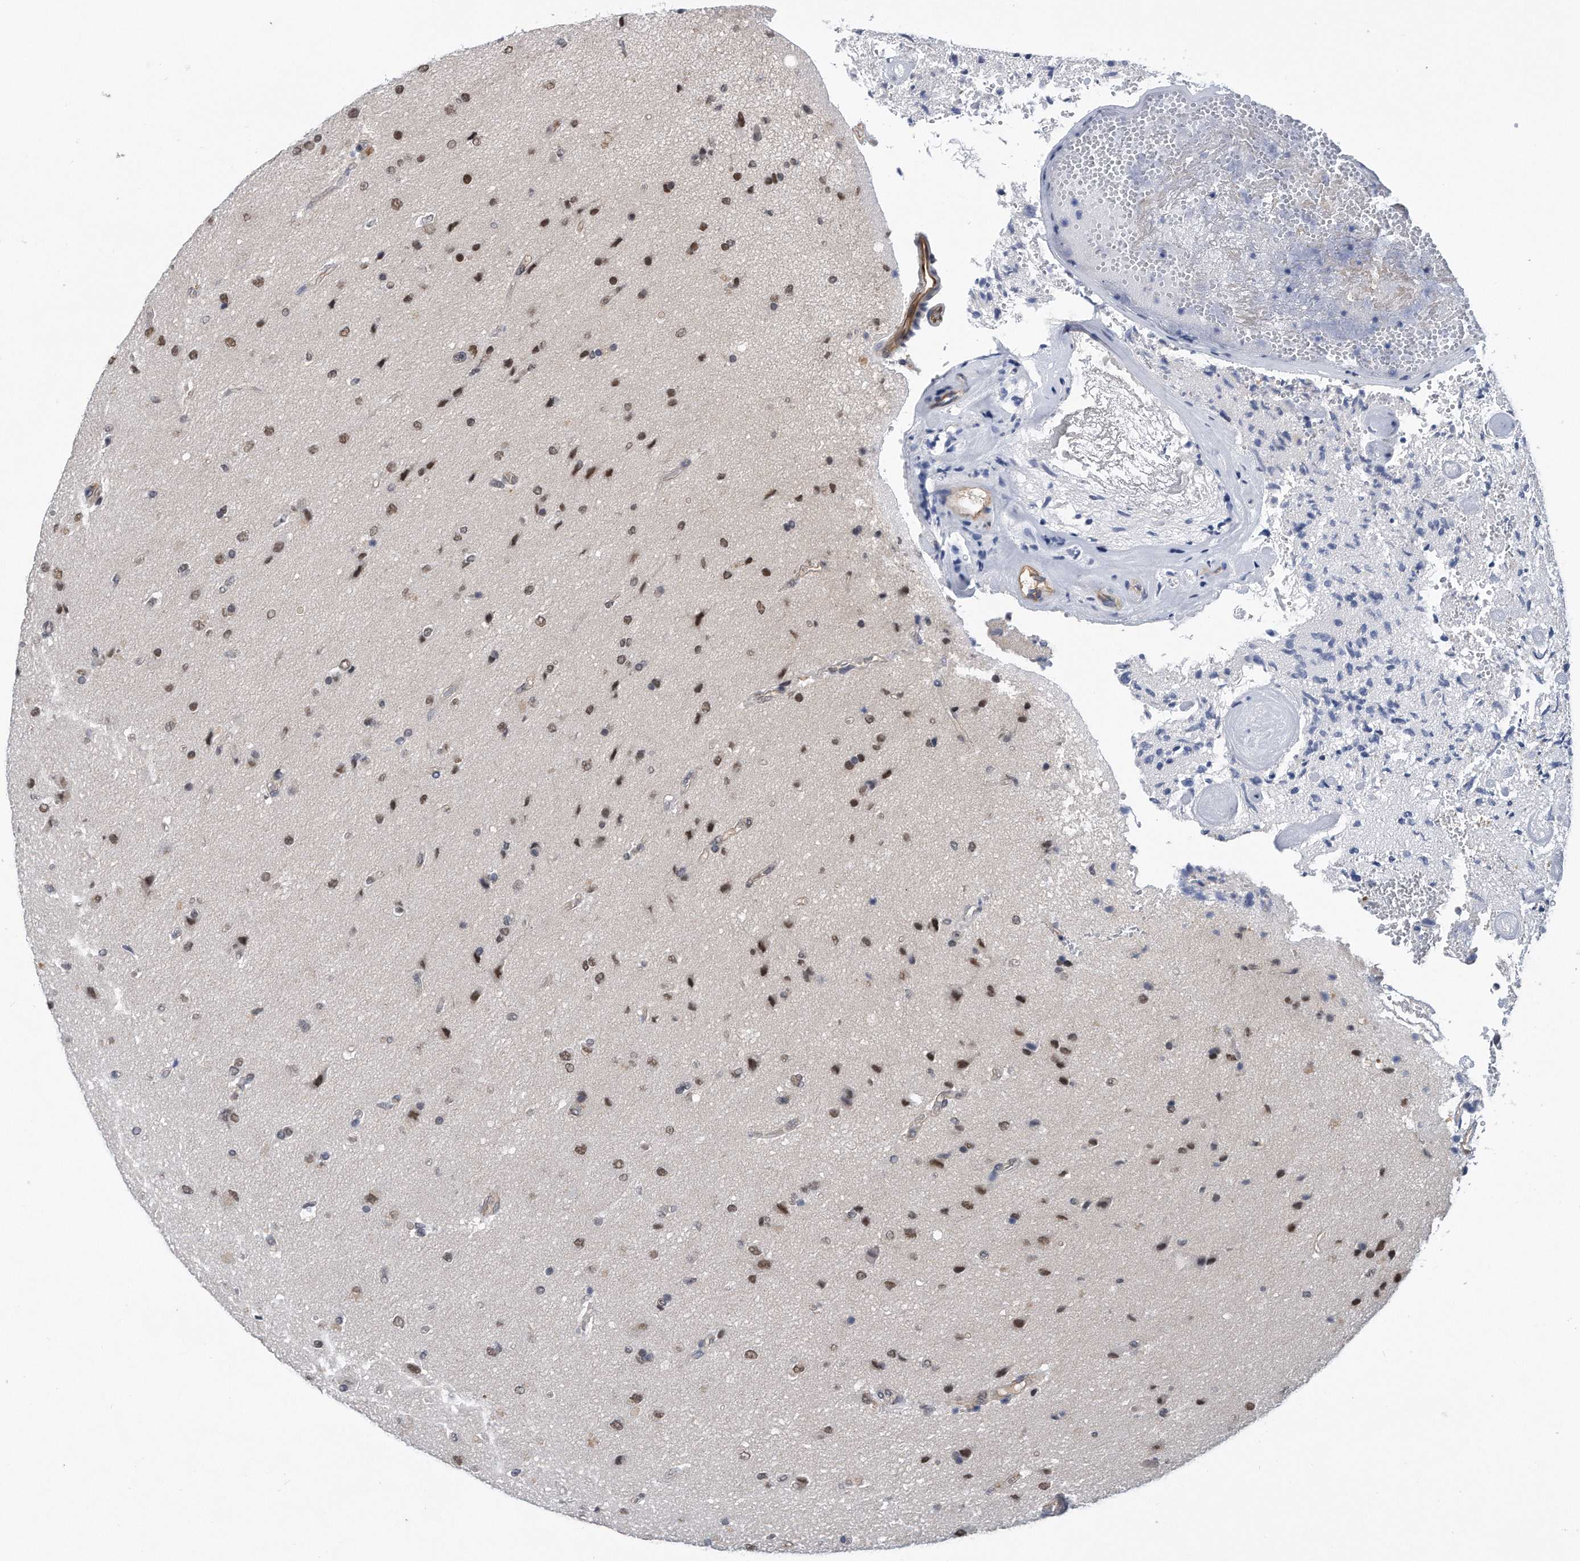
{"staining": {"intensity": "moderate", "quantity": "25%-75%", "location": "nuclear"}, "tissue": "glioma", "cell_type": "Tumor cells", "image_type": "cancer", "snomed": [{"axis": "morphology", "description": "Glioma, malignant, High grade"}, {"axis": "topography", "description": "Brain"}], "caption": "DAB (3,3'-diaminobenzidine) immunohistochemical staining of glioma shows moderate nuclear protein expression in approximately 25%-75% of tumor cells.", "gene": "TP53INP1", "patient": {"sex": "male", "age": 72}}